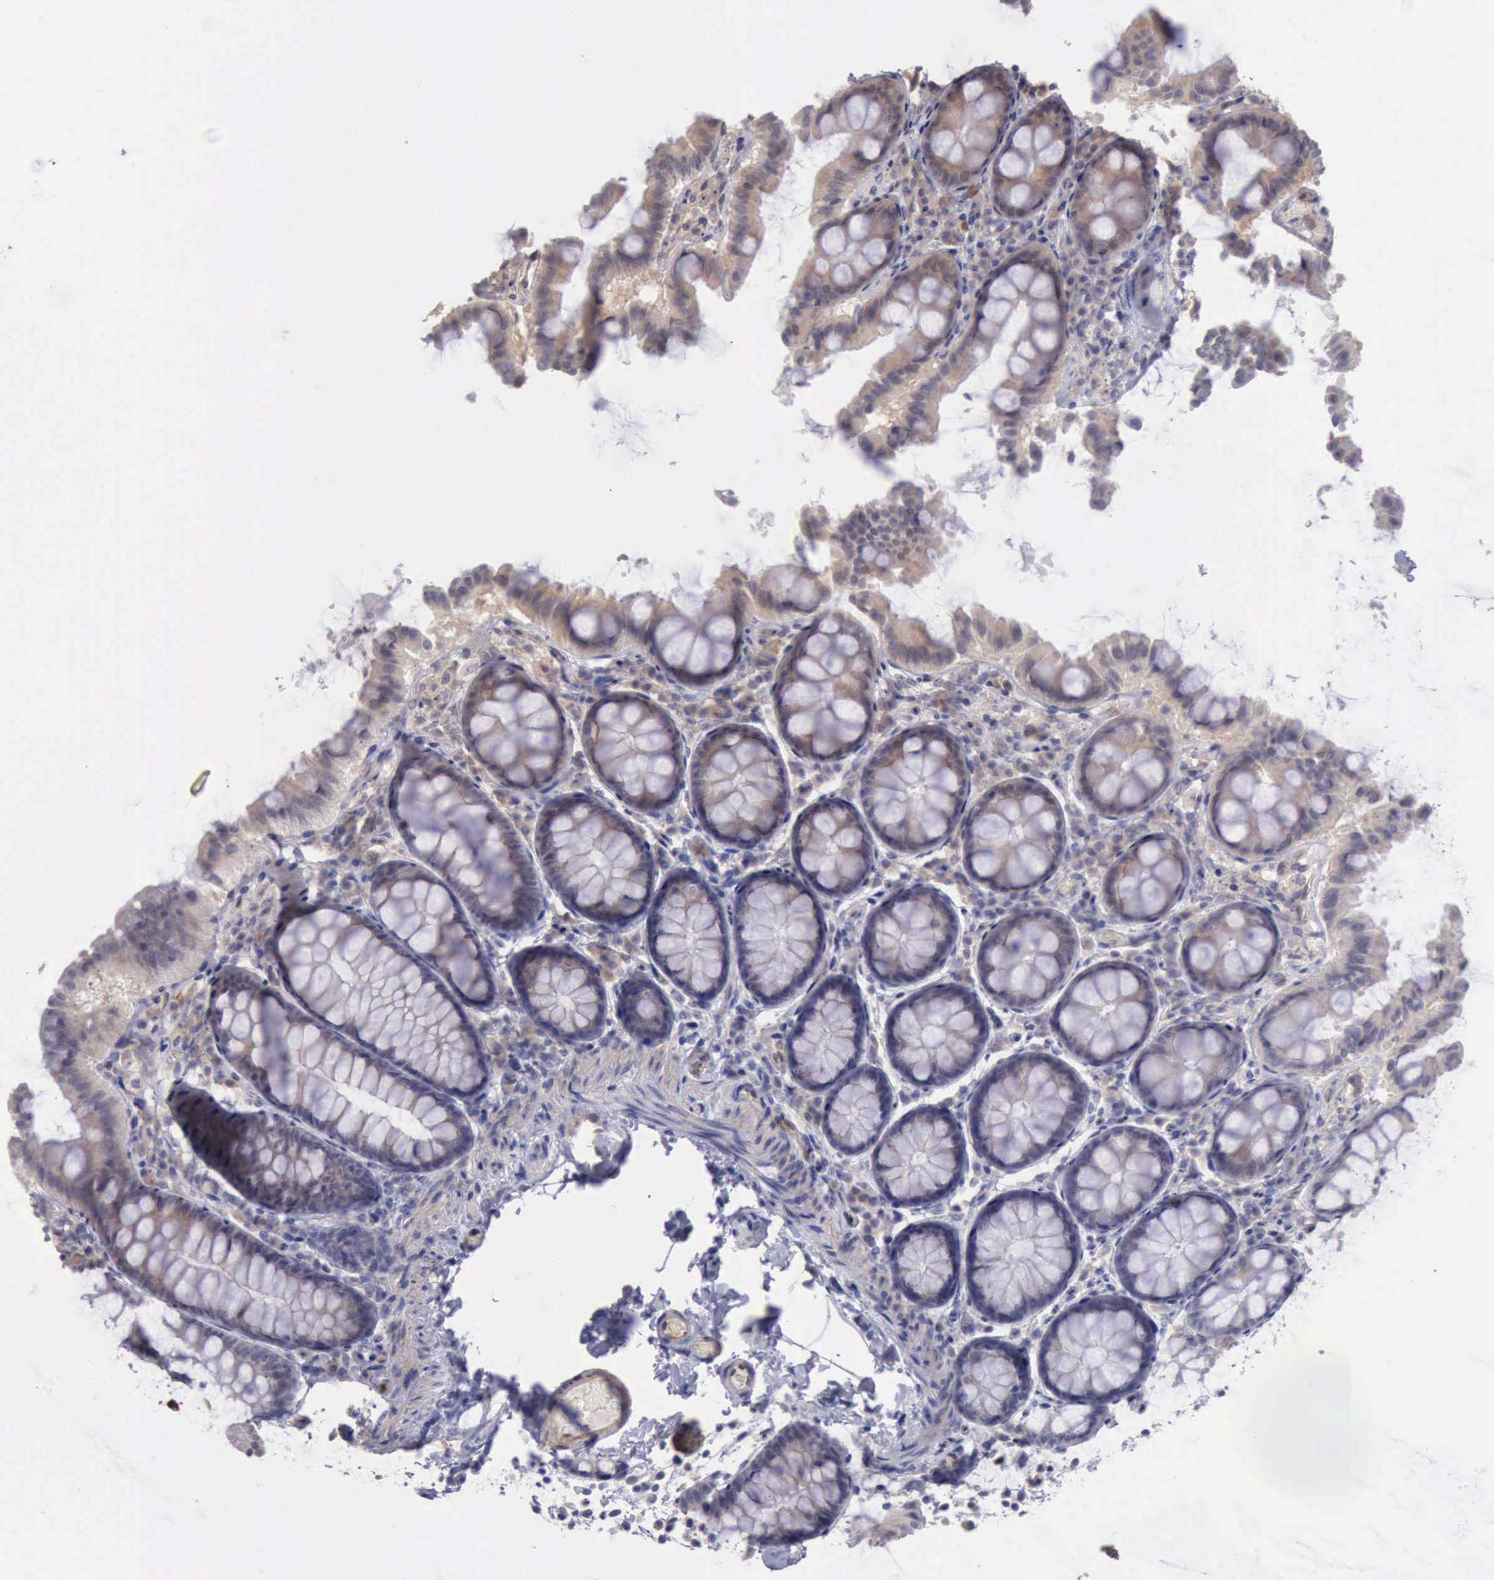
{"staining": {"intensity": "weak", "quantity": ">75%", "location": "cytoplasmic/membranous"}, "tissue": "colon", "cell_type": "Endothelial cells", "image_type": "normal", "snomed": [{"axis": "morphology", "description": "Normal tissue, NOS"}, {"axis": "topography", "description": "Colon"}], "caption": "High-power microscopy captured an IHC micrograph of benign colon, revealing weak cytoplasmic/membranous expression in approximately >75% of endothelial cells. The protein of interest is stained brown, and the nuclei are stained in blue (DAB (3,3'-diaminobenzidine) IHC with brightfield microscopy, high magnification).", "gene": "DNAJB7", "patient": {"sex": "female", "age": 61}}